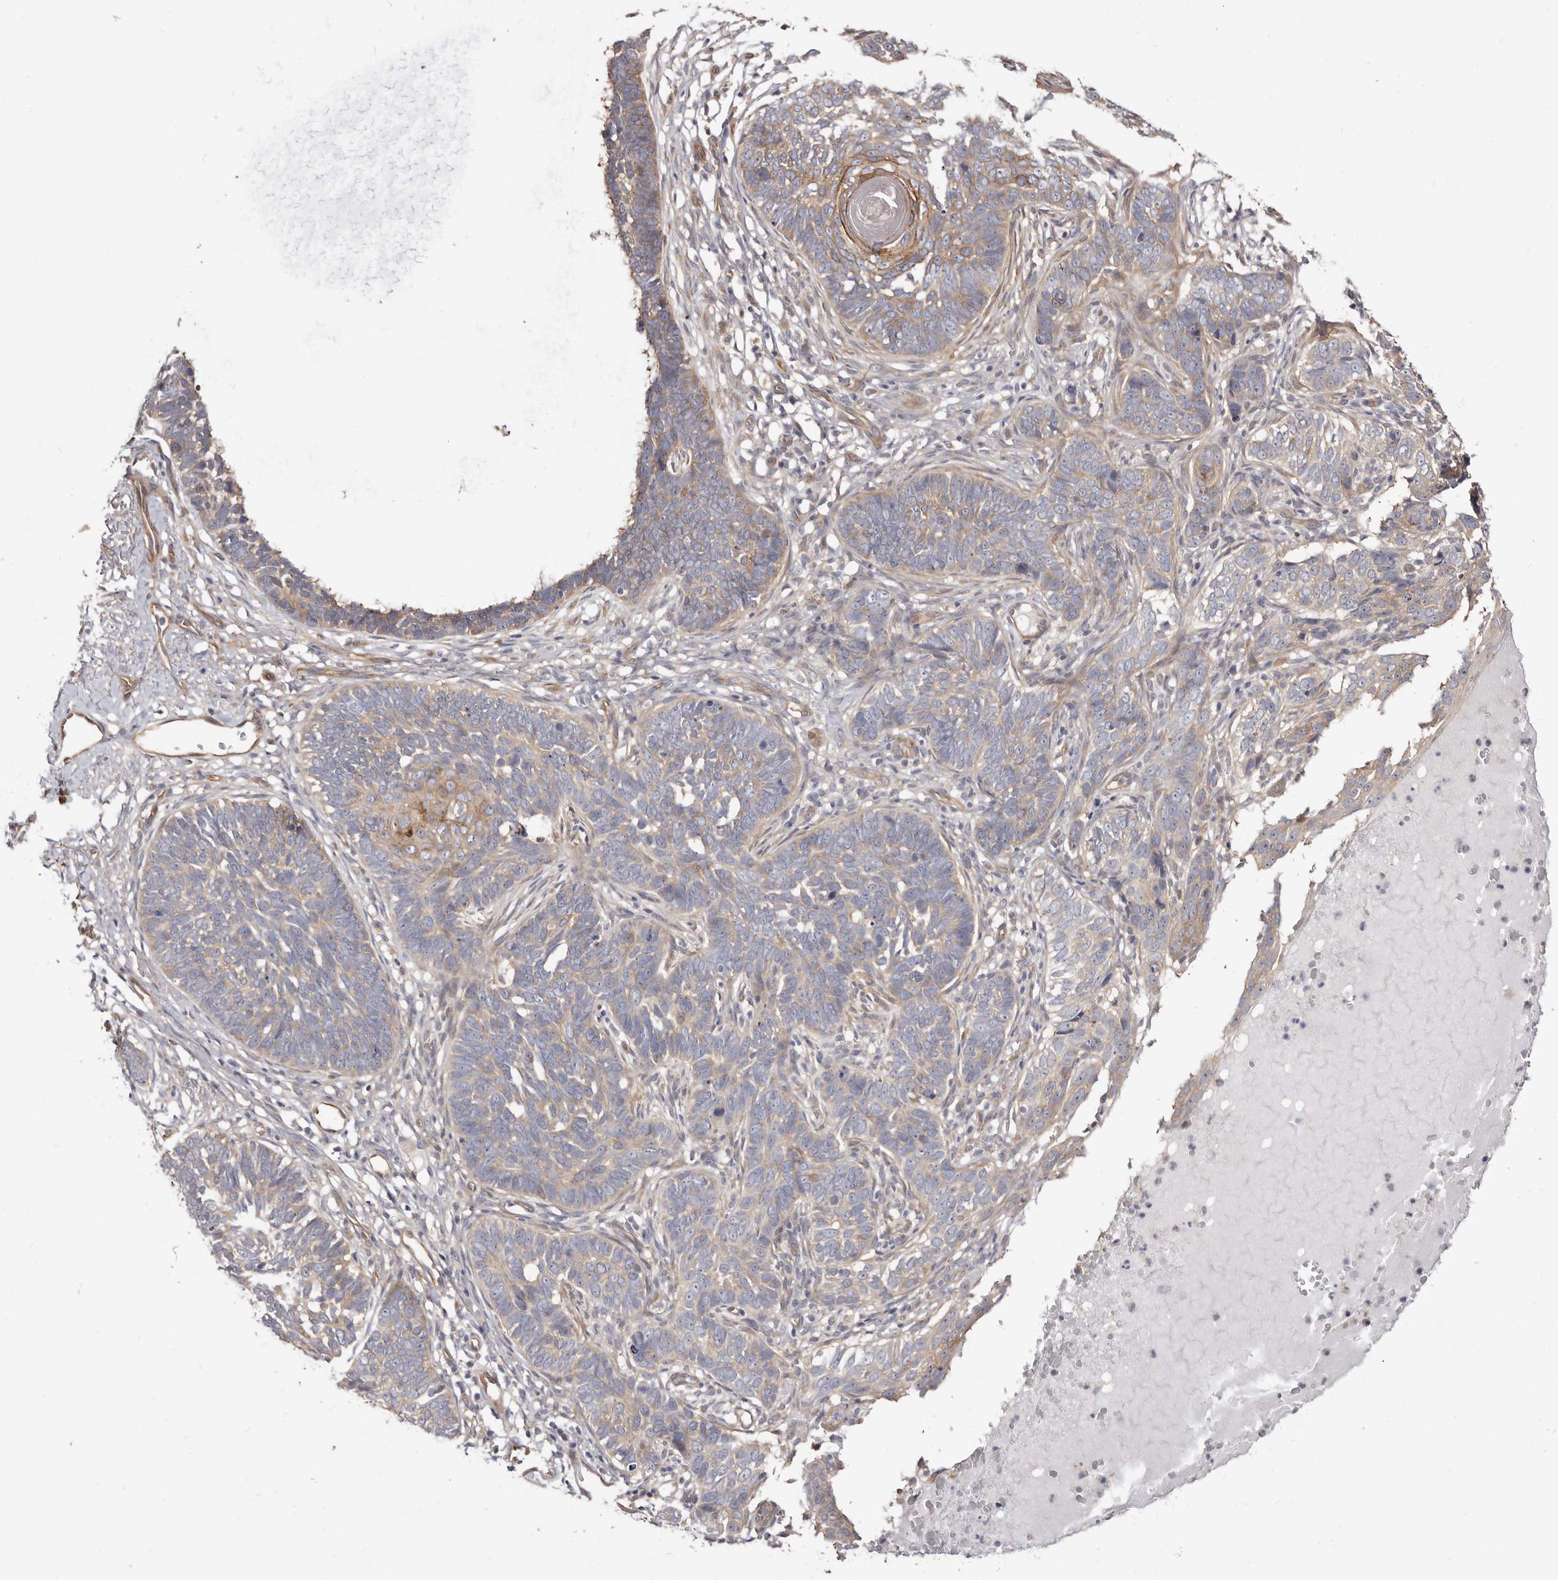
{"staining": {"intensity": "weak", "quantity": "25%-75%", "location": "cytoplasmic/membranous"}, "tissue": "skin cancer", "cell_type": "Tumor cells", "image_type": "cancer", "snomed": [{"axis": "morphology", "description": "Normal tissue, NOS"}, {"axis": "morphology", "description": "Basal cell carcinoma"}, {"axis": "topography", "description": "Skin"}], "caption": "An image of skin basal cell carcinoma stained for a protein exhibits weak cytoplasmic/membranous brown staining in tumor cells.", "gene": "GPATCH4", "patient": {"sex": "male", "age": 77}}